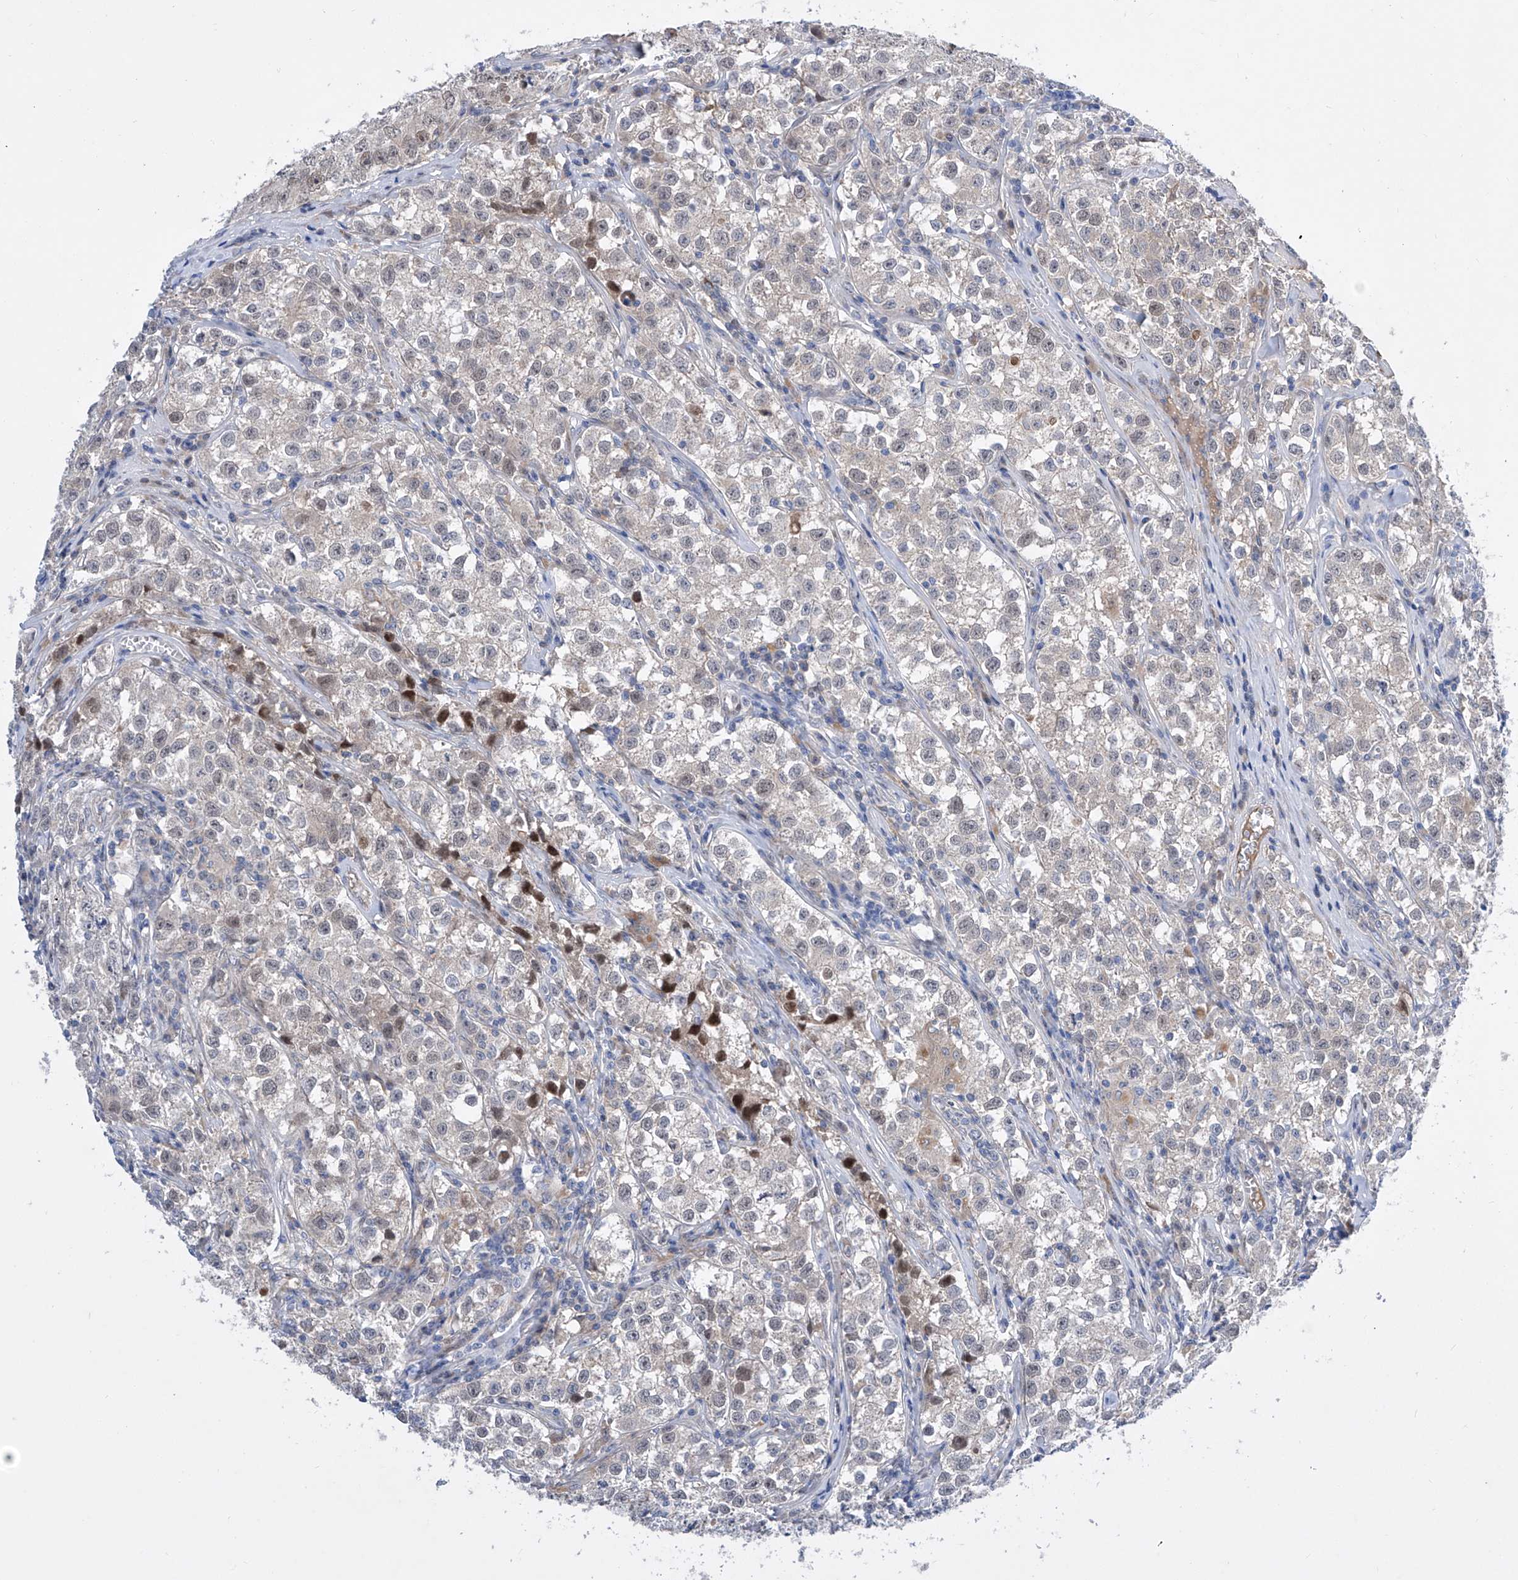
{"staining": {"intensity": "moderate", "quantity": "<25%", "location": "nuclear"}, "tissue": "testis cancer", "cell_type": "Tumor cells", "image_type": "cancer", "snomed": [{"axis": "morphology", "description": "Seminoma, NOS"}, {"axis": "morphology", "description": "Carcinoma, Embryonal, NOS"}, {"axis": "topography", "description": "Testis"}], "caption": "An image of testis seminoma stained for a protein displays moderate nuclear brown staining in tumor cells. (DAB (3,3'-diaminobenzidine) IHC, brown staining for protein, blue staining for nuclei).", "gene": "SRBD1", "patient": {"sex": "male", "age": 43}}